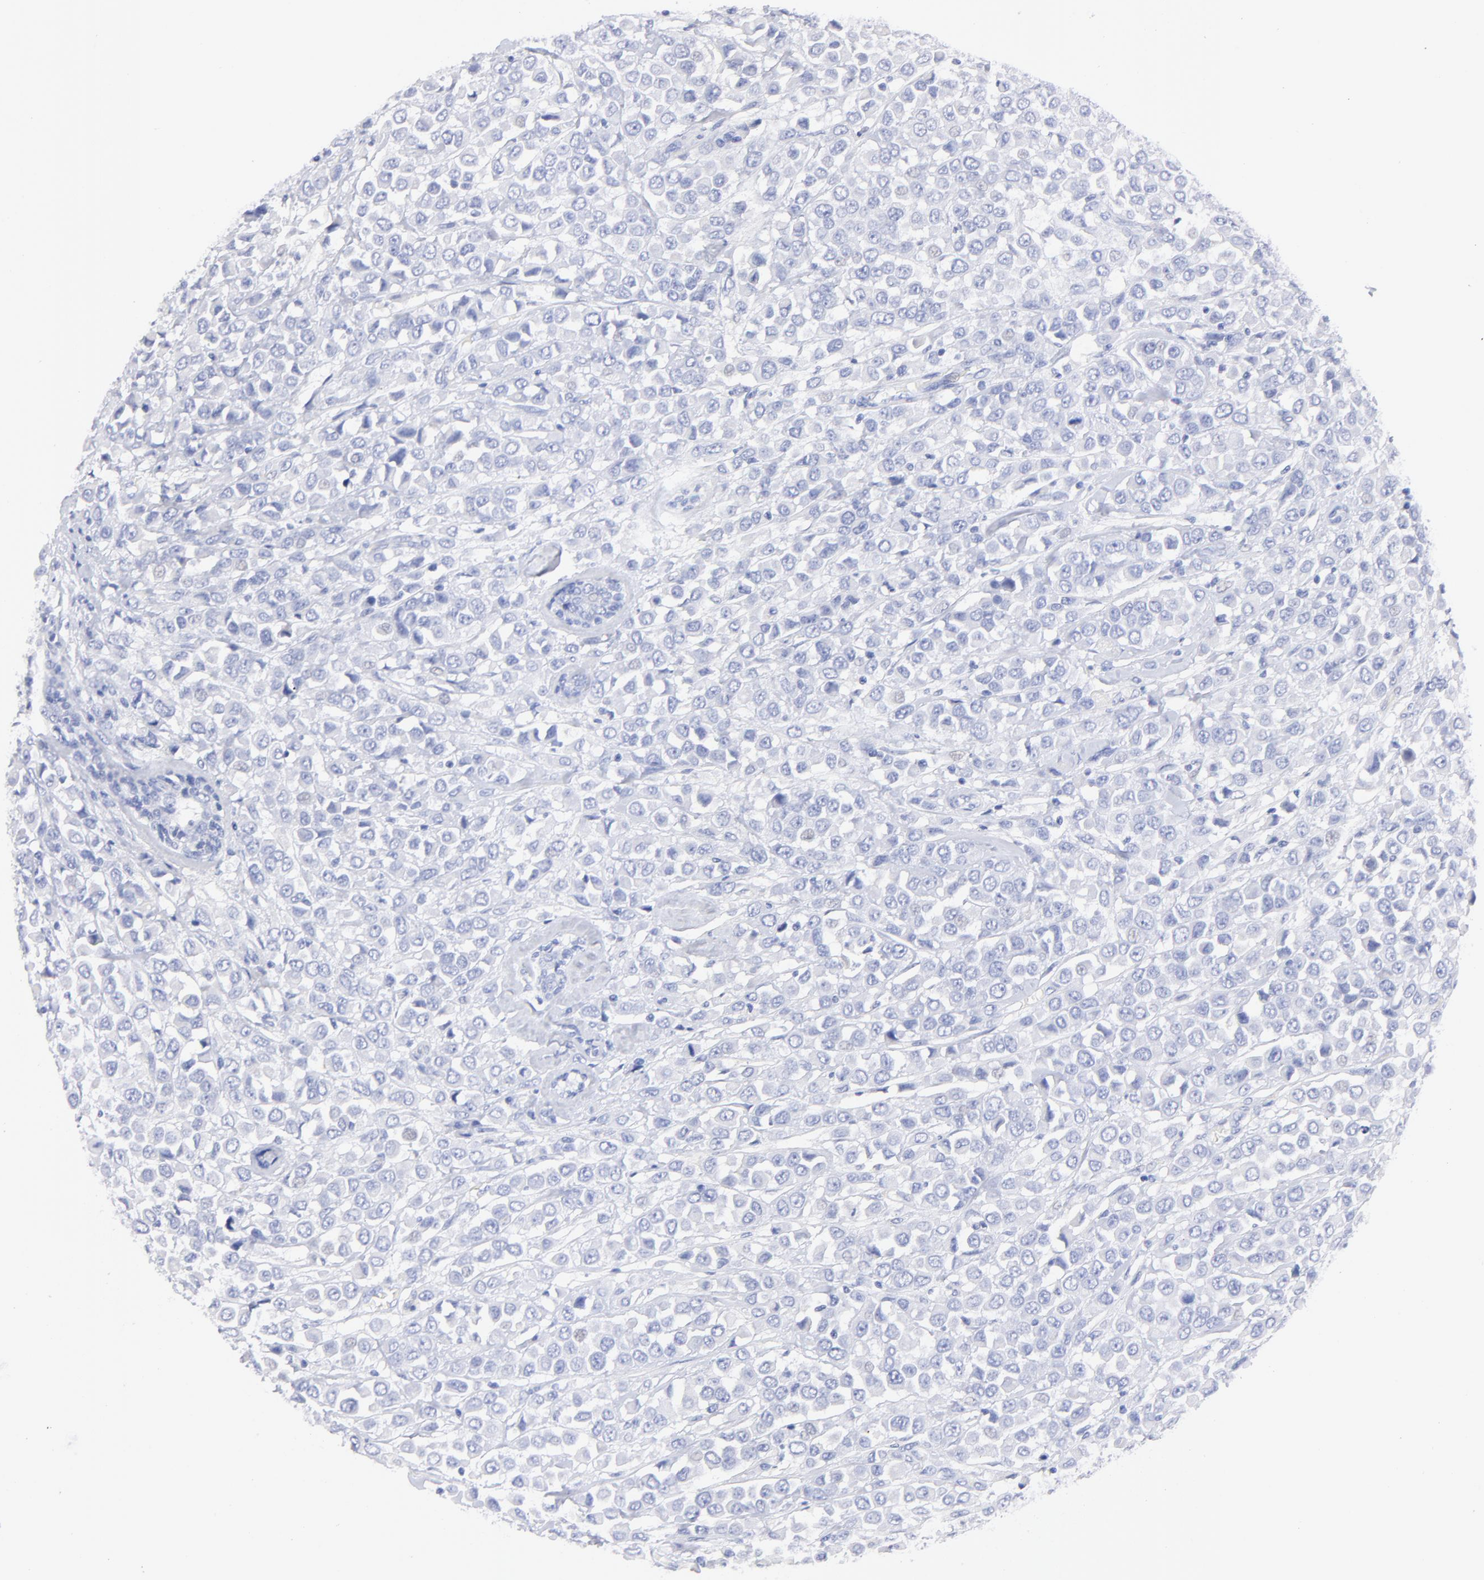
{"staining": {"intensity": "negative", "quantity": "none", "location": "none"}, "tissue": "breast cancer", "cell_type": "Tumor cells", "image_type": "cancer", "snomed": [{"axis": "morphology", "description": "Duct carcinoma"}, {"axis": "topography", "description": "Breast"}], "caption": "Breast infiltrating ductal carcinoma stained for a protein using IHC reveals no expression tumor cells.", "gene": "HORMAD2", "patient": {"sex": "female", "age": 61}}